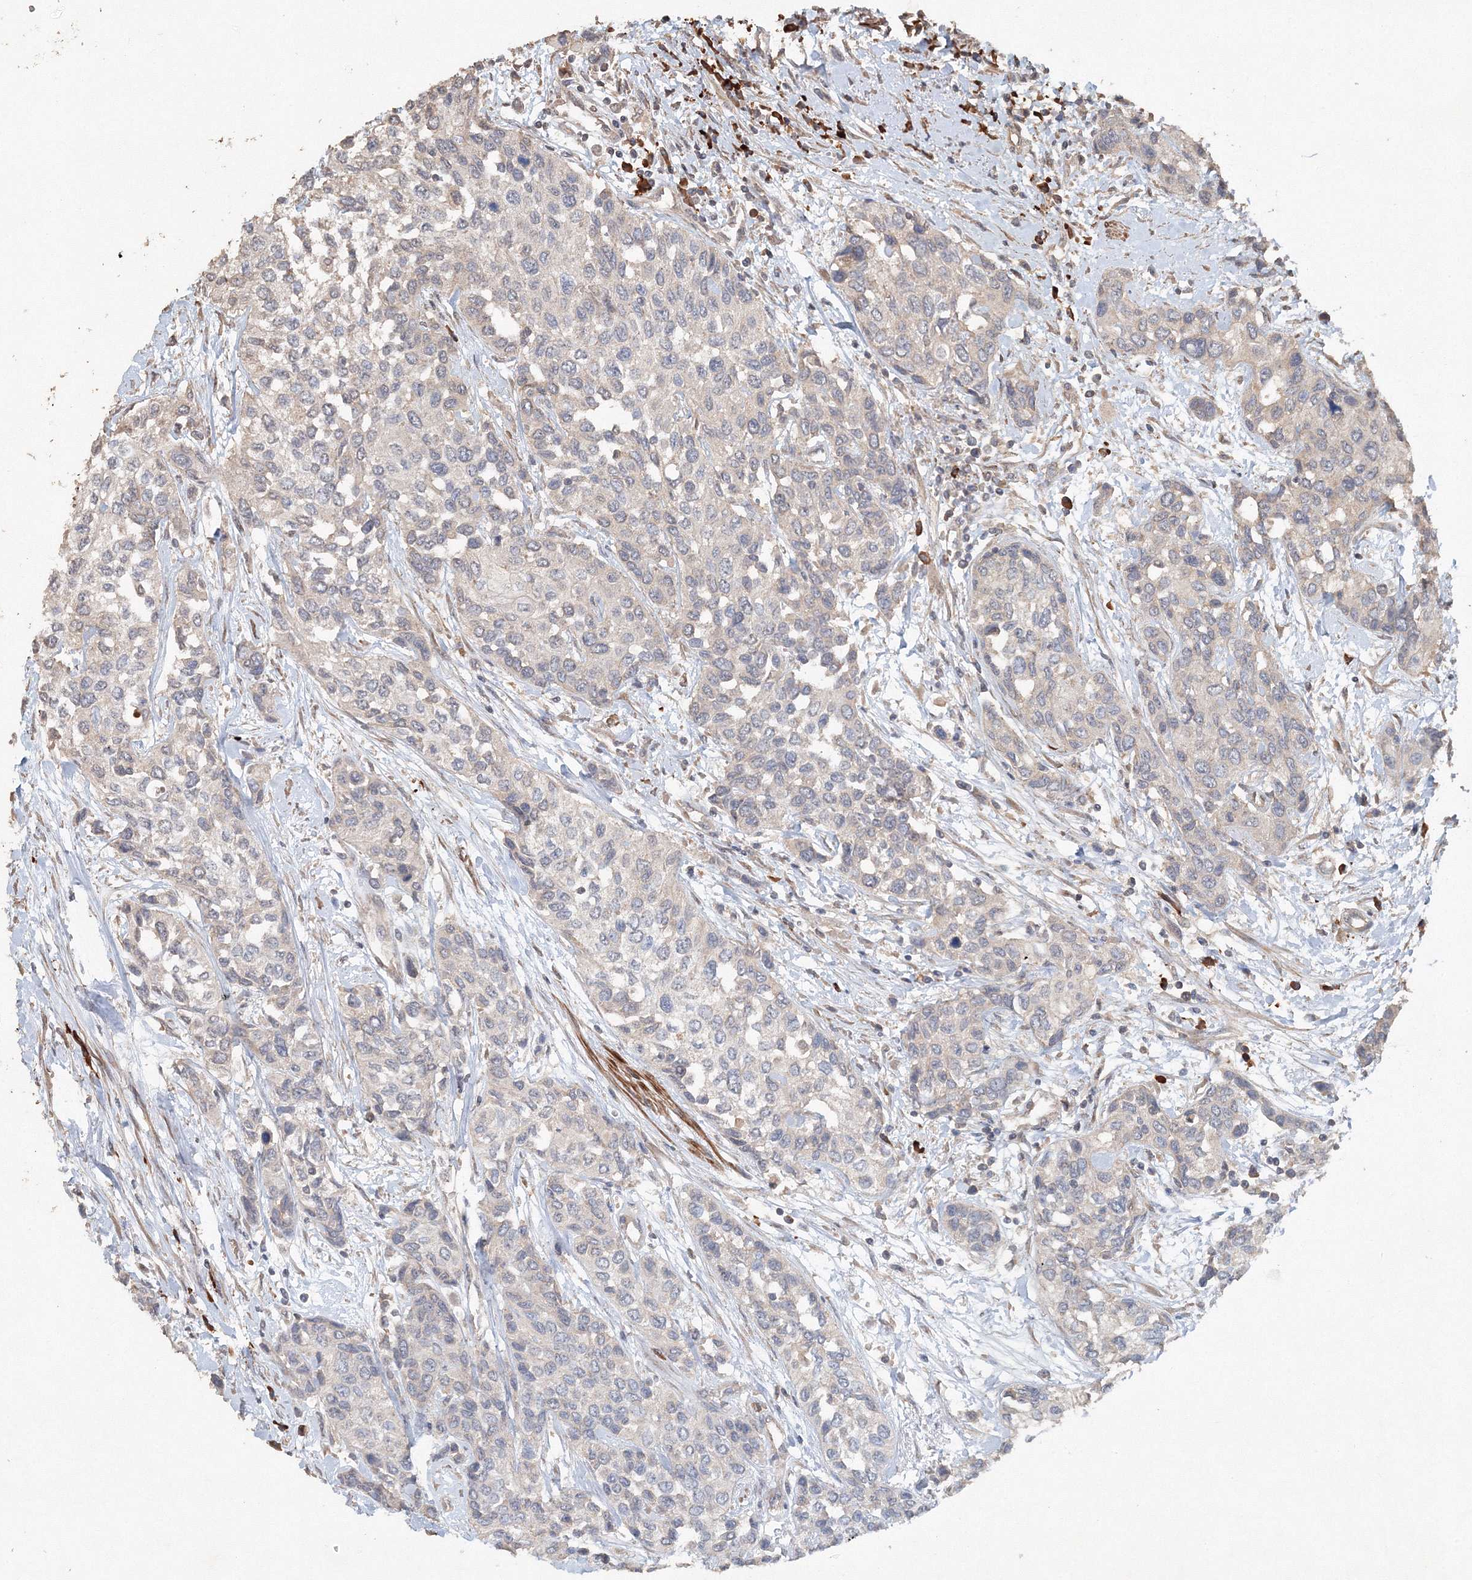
{"staining": {"intensity": "negative", "quantity": "none", "location": "none"}, "tissue": "urothelial cancer", "cell_type": "Tumor cells", "image_type": "cancer", "snomed": [{"axis": "morphology", "description": "Normal tissue, NOS"}, {"axis": "morphology", "description": "Urothelial carcinoma, High grade"}, {"axis": "topography", "description": "Vascular tissue"}, {"axis": "topography", "description": "Urinary bladder"}], "caption": "Micrograph shows no significant protein positivity in tumor cells of urothelial cancer. (Stains: DAB (3,3'-diaminobenzidine) IHC with hematoxylin counter stain, Microscopy: brightfield microscopy at high magnification).", "gene": "NALF2", "patient": {"sex": "female", "age": 56}}